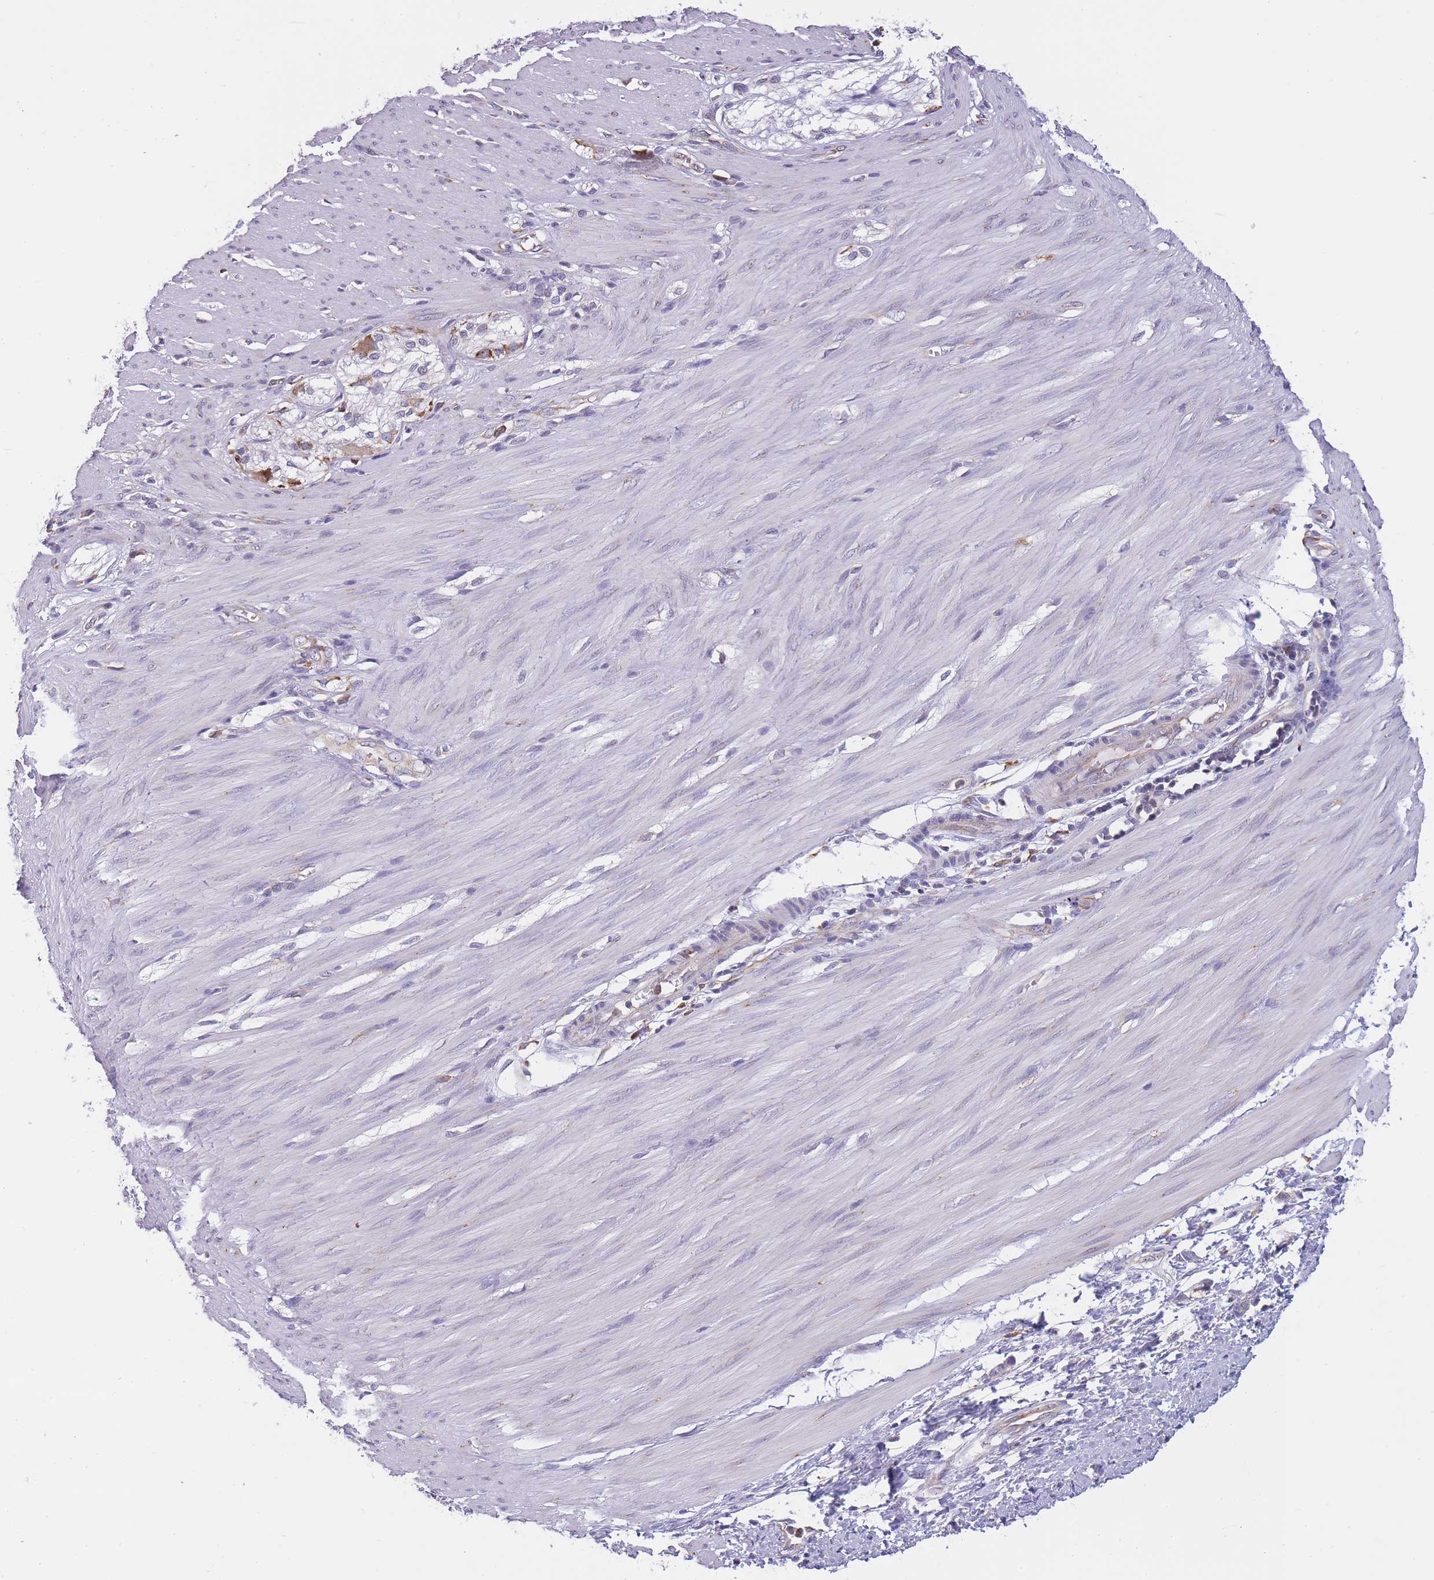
{"staining": {"intensity": "negative", "quantity": "none", "location": "none"}, "tissue": "smooth muscle", "cell_type": "Smooth muscle cells", "image_type": "normal", "snomed": [{"axis": "morphology", "description": "Normal tissue, NOS"}, {"axis": "morphology", "description": "Adenocarcinoma, NOS"}, {"axis": "topography", "description": "Colon"}, {"axis": "topography", "description": "Peripheral nerve tissue"}], "caption": "Image shows no protein staining in smooth muscle cells of unremarkable smooth muscle.", "gene": "ZNF662", "patient": {"sex": "male", "age": 14}}